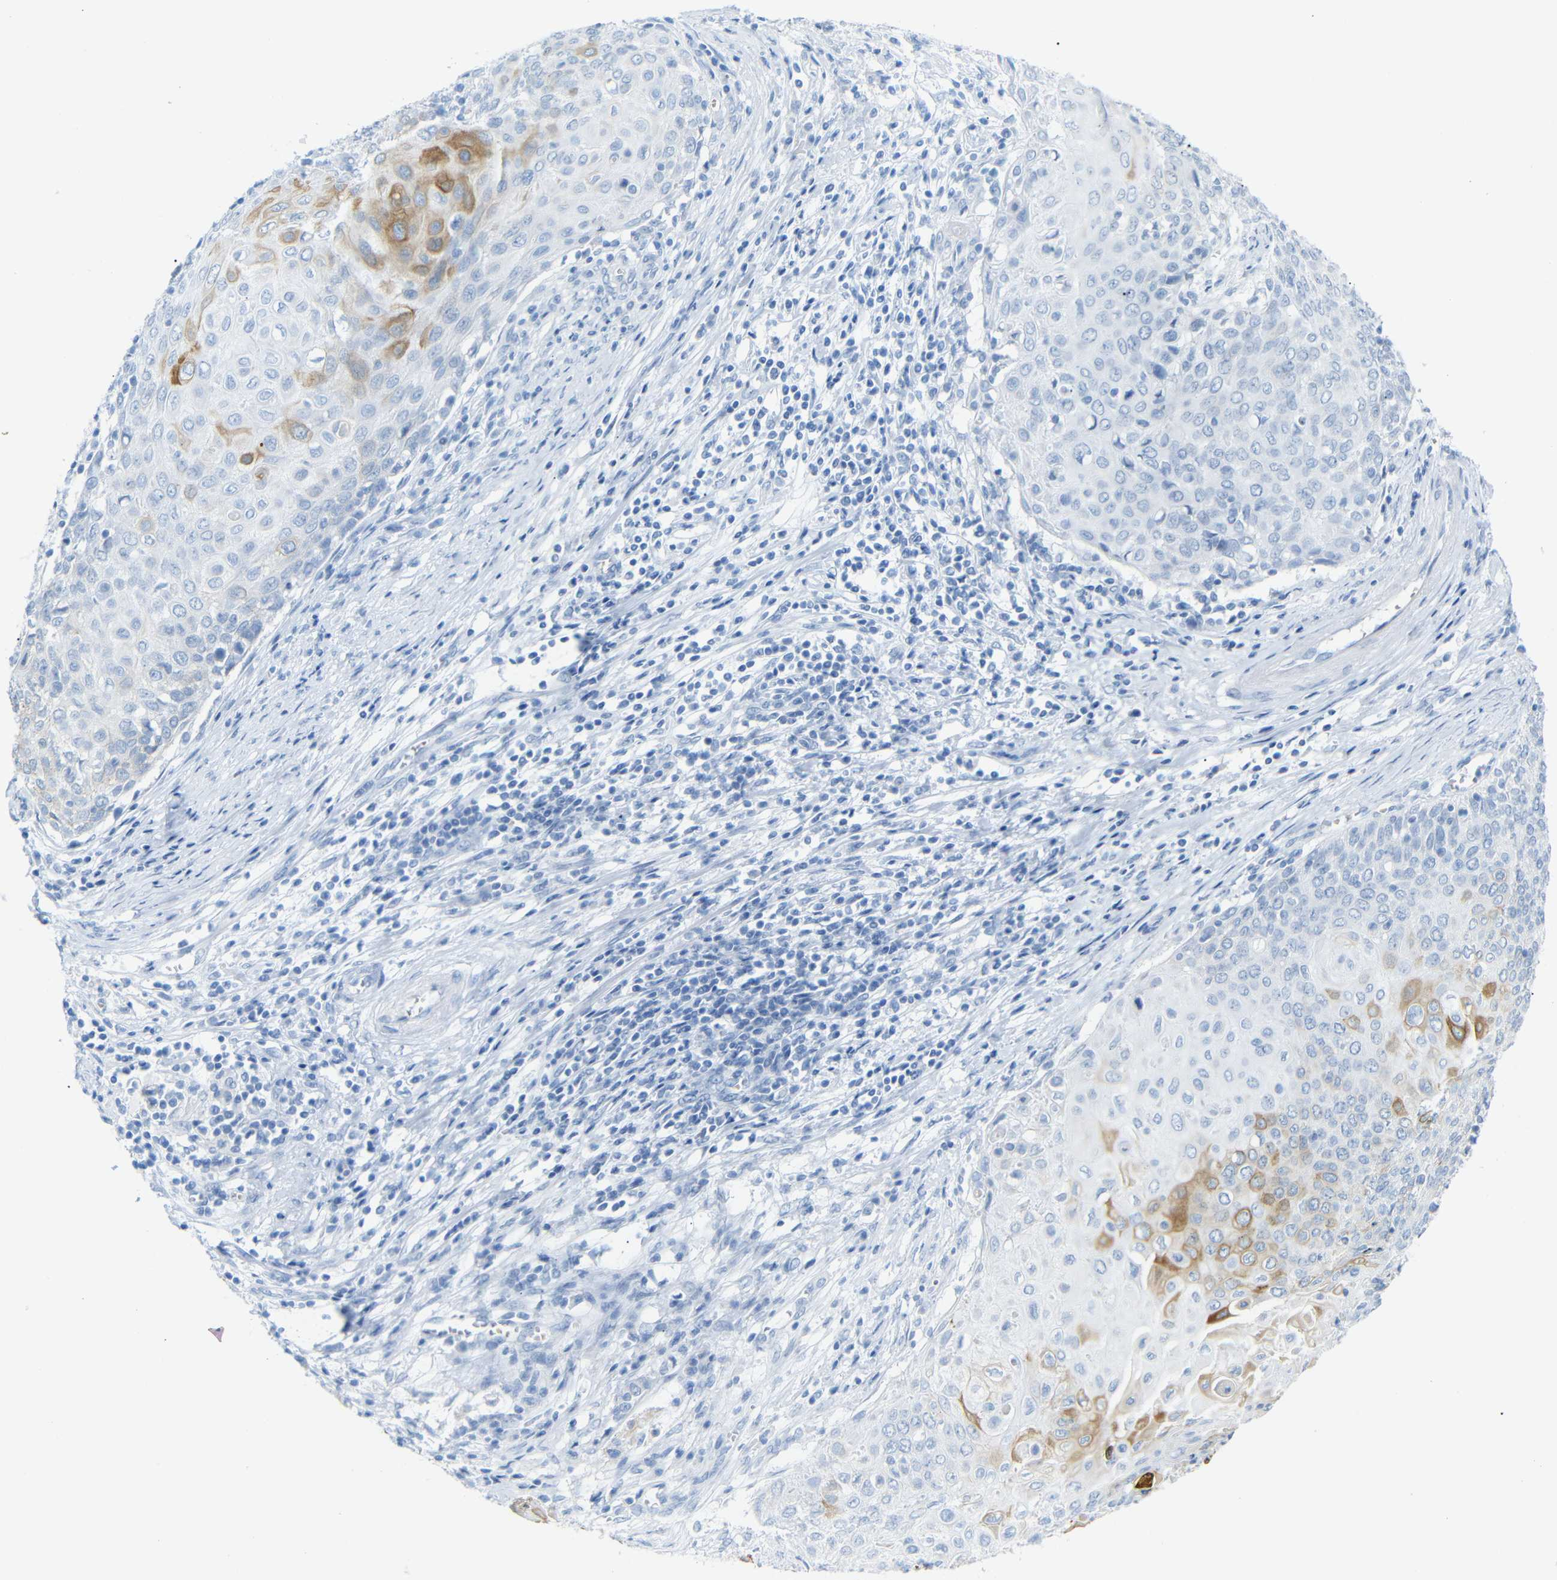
{"staining": {"intensity": "moderate", "quantity": "<25%", "location": "cytoplasmic/membranous"}, "tissue": "cervical cancer", "cell_type": "Tumor cells", "image_type": "cancer", "snomed": [{"axis": "morphology", "description": "Squamous cell carcinoma, NOS"}, {"axis": "topography", "description": "Cervix"}], "caption": "Cervical cancer was stained to show a protein in brown. There is low levels of moderate cytoplasmic/membranous positivity in approximately <25% of tumor cells.", "gene": "DYNAP", "patient": {"sex": "female", "age": 39}}